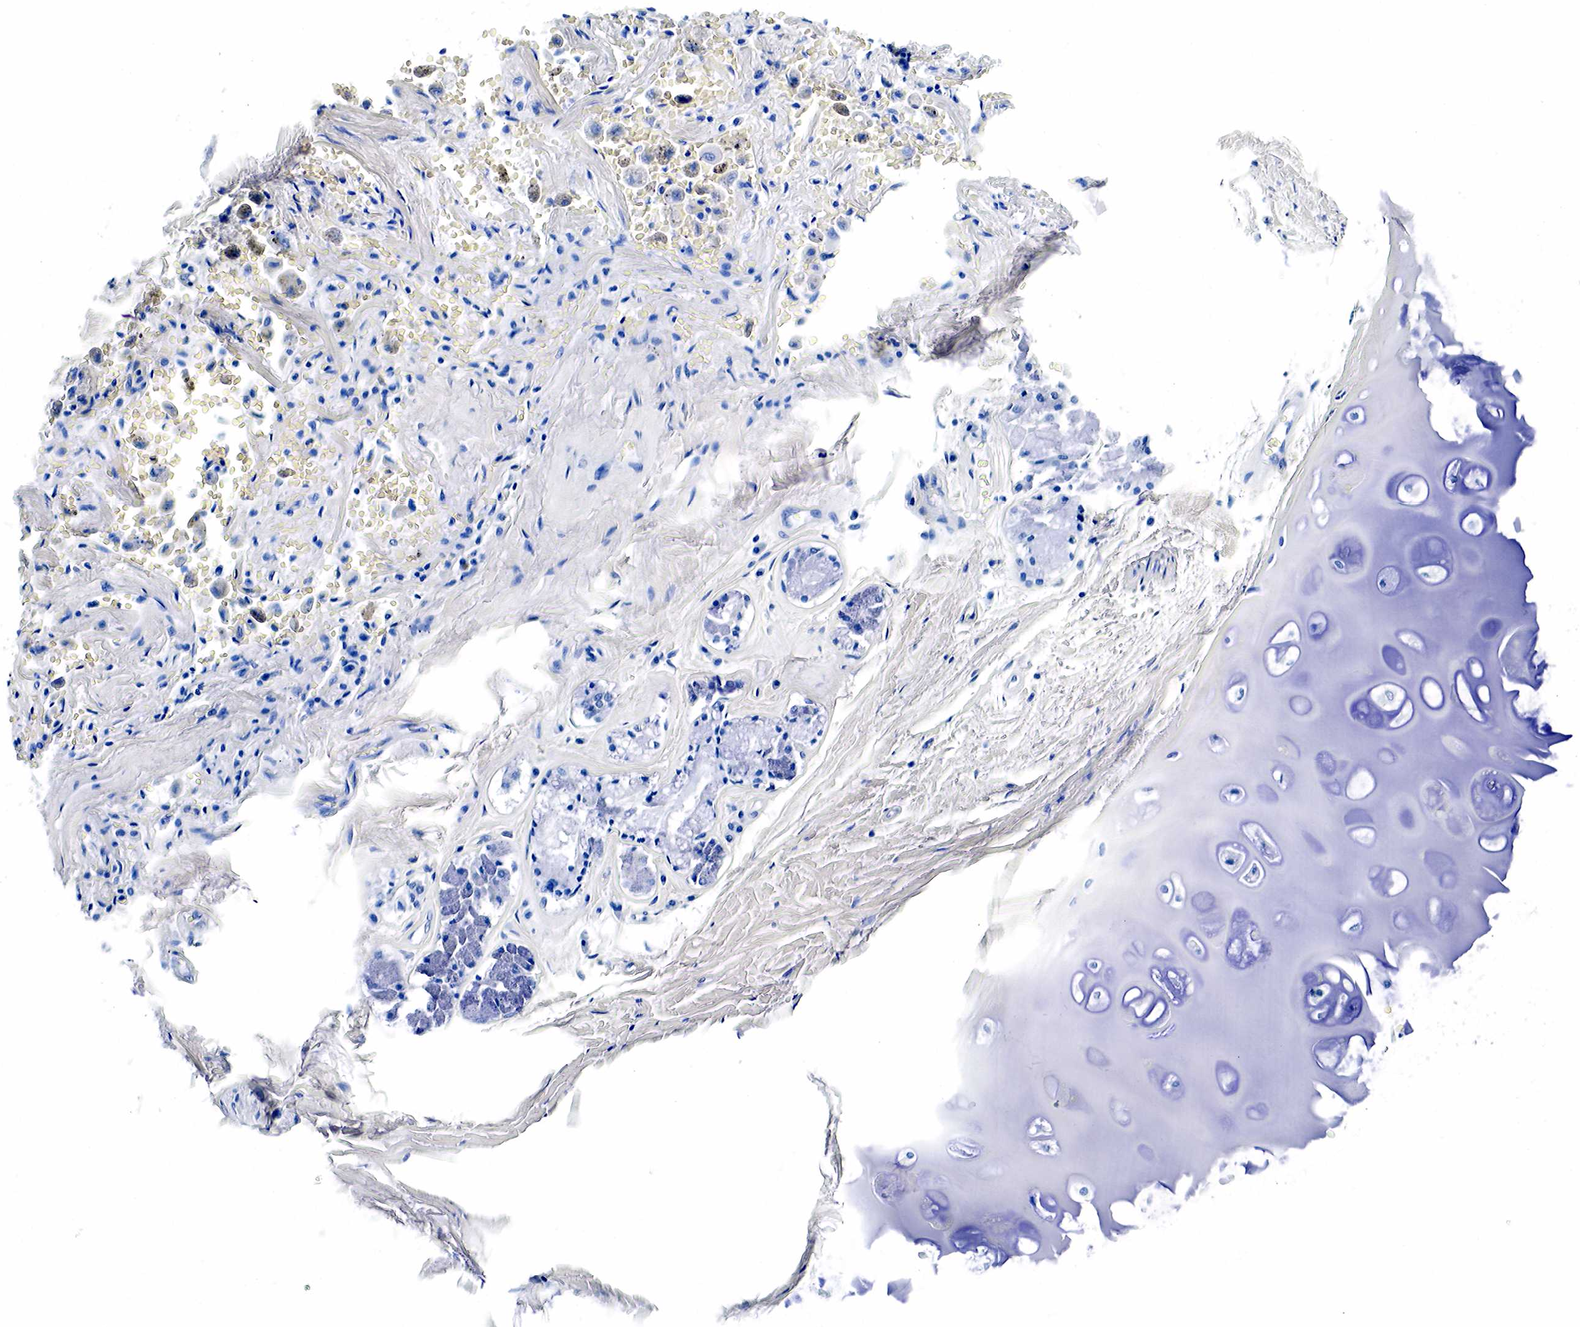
{"staining": {"intensity": "negative", "quantity": "none", "location": "none"}, "tissue": "adipose tissue", "cell_type": "Adipocytes", "image_type": "normal", "snomed": [{"axis": "morphology", "description": "Normal tissue, NOS"}, {"axis": "topography", "description": "Cartilage tissue"}, {"axis": "topography", "description": "Lung"}], "caption": "Photomicrograph shows no protein staining in adipocytes of unremarkable adipose tissue.", "gene": "GAST", "patient": {"sex": "male", "age": 65}}